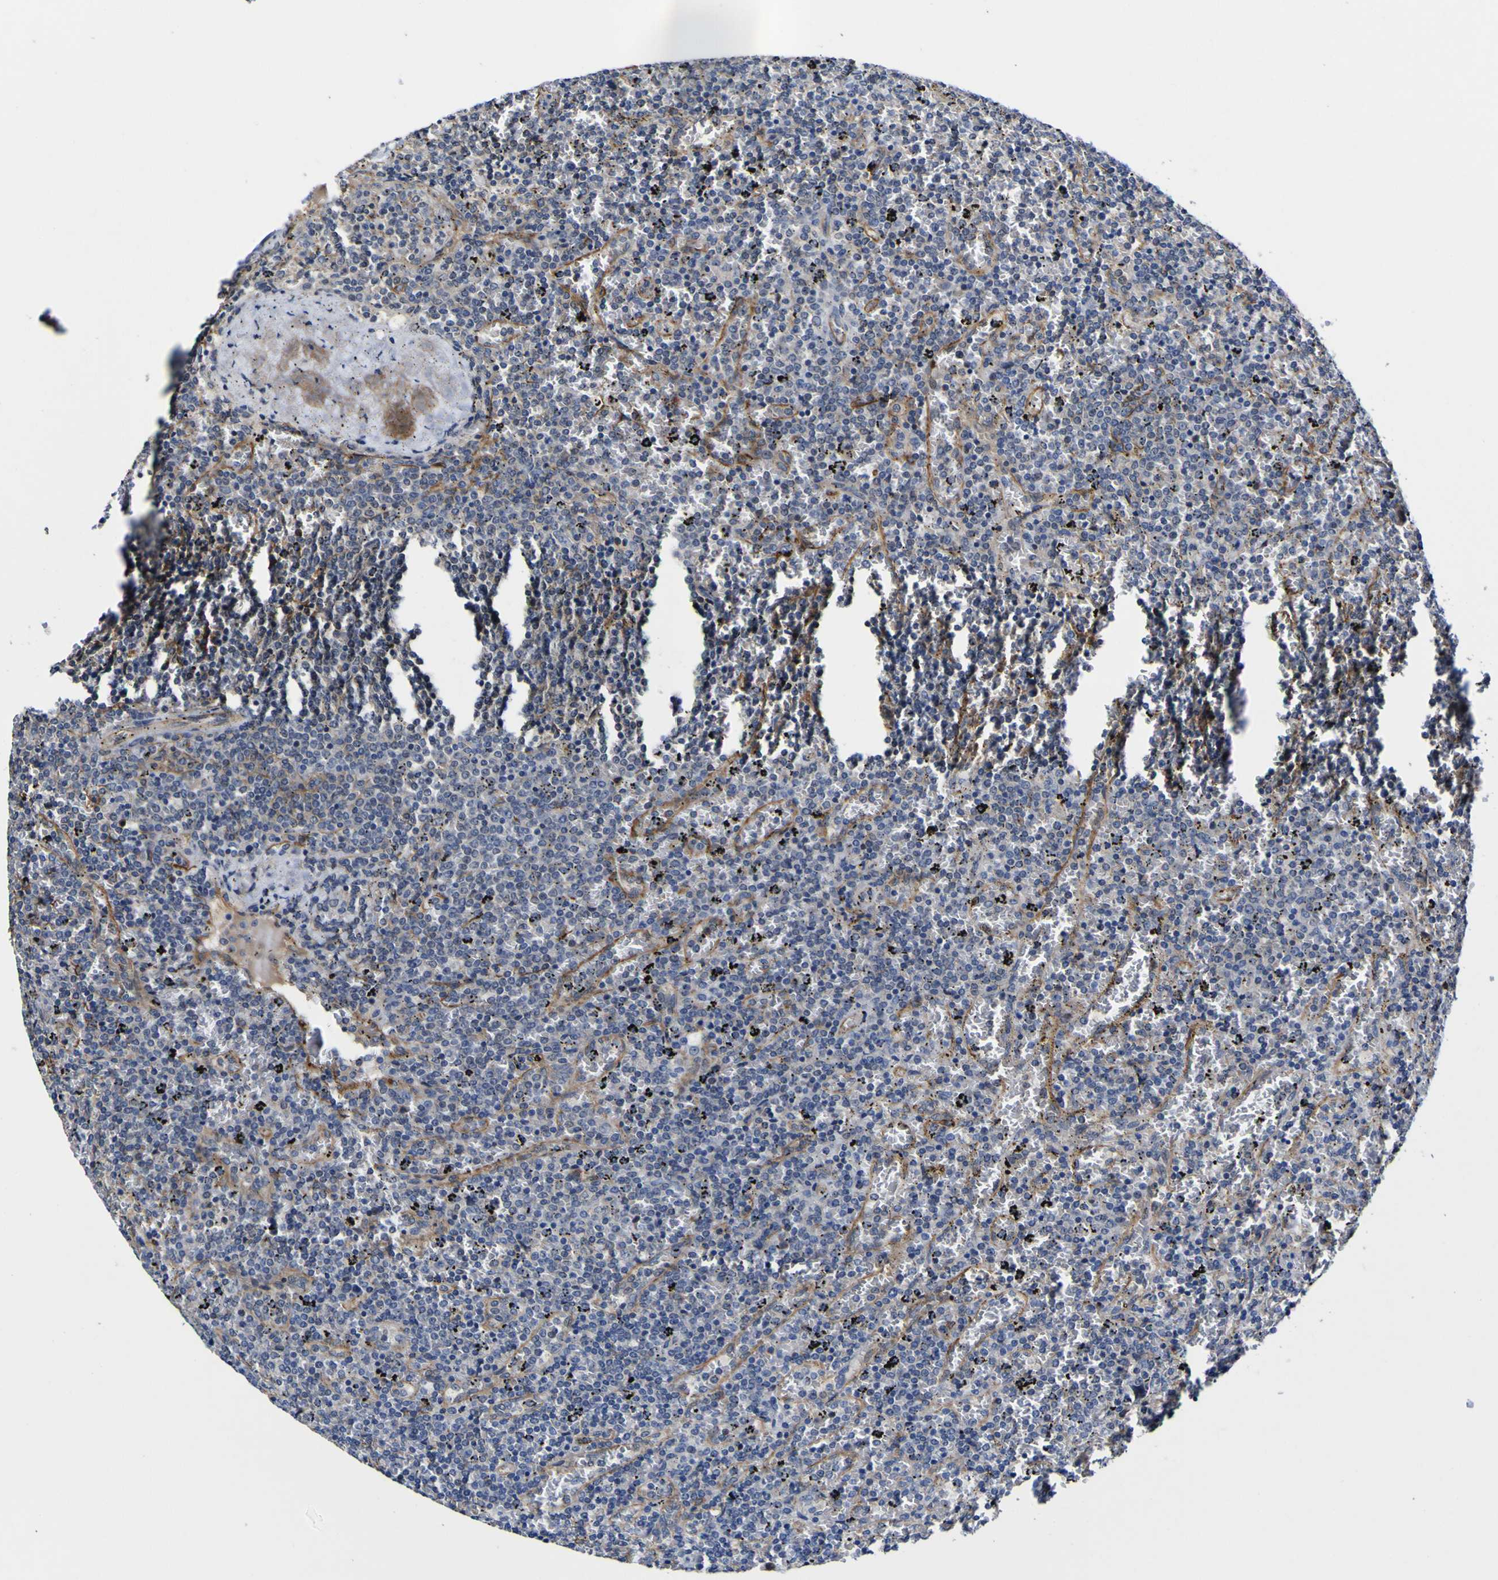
{"staining": {"intensity": "negative", "quantity": "none", "location": "none"}, "tissue": "lymphoma", "cell_type": "Tumor cells", "image_type": "cancer", "snomed": [{"axis": "morphology", "description": "Malignant lymphoma, non-Hodgkin's type, Low grade"}, {"axis": "topography", "description": "Spleen"}], "caption": "DAB (3,3'-diaminobenzidine) immunohistochemical staining of human lymphoma reveals no significant expression in tumor cells.", "gene": "CCL2", "patient": {"sex": "female", "age": 77}}